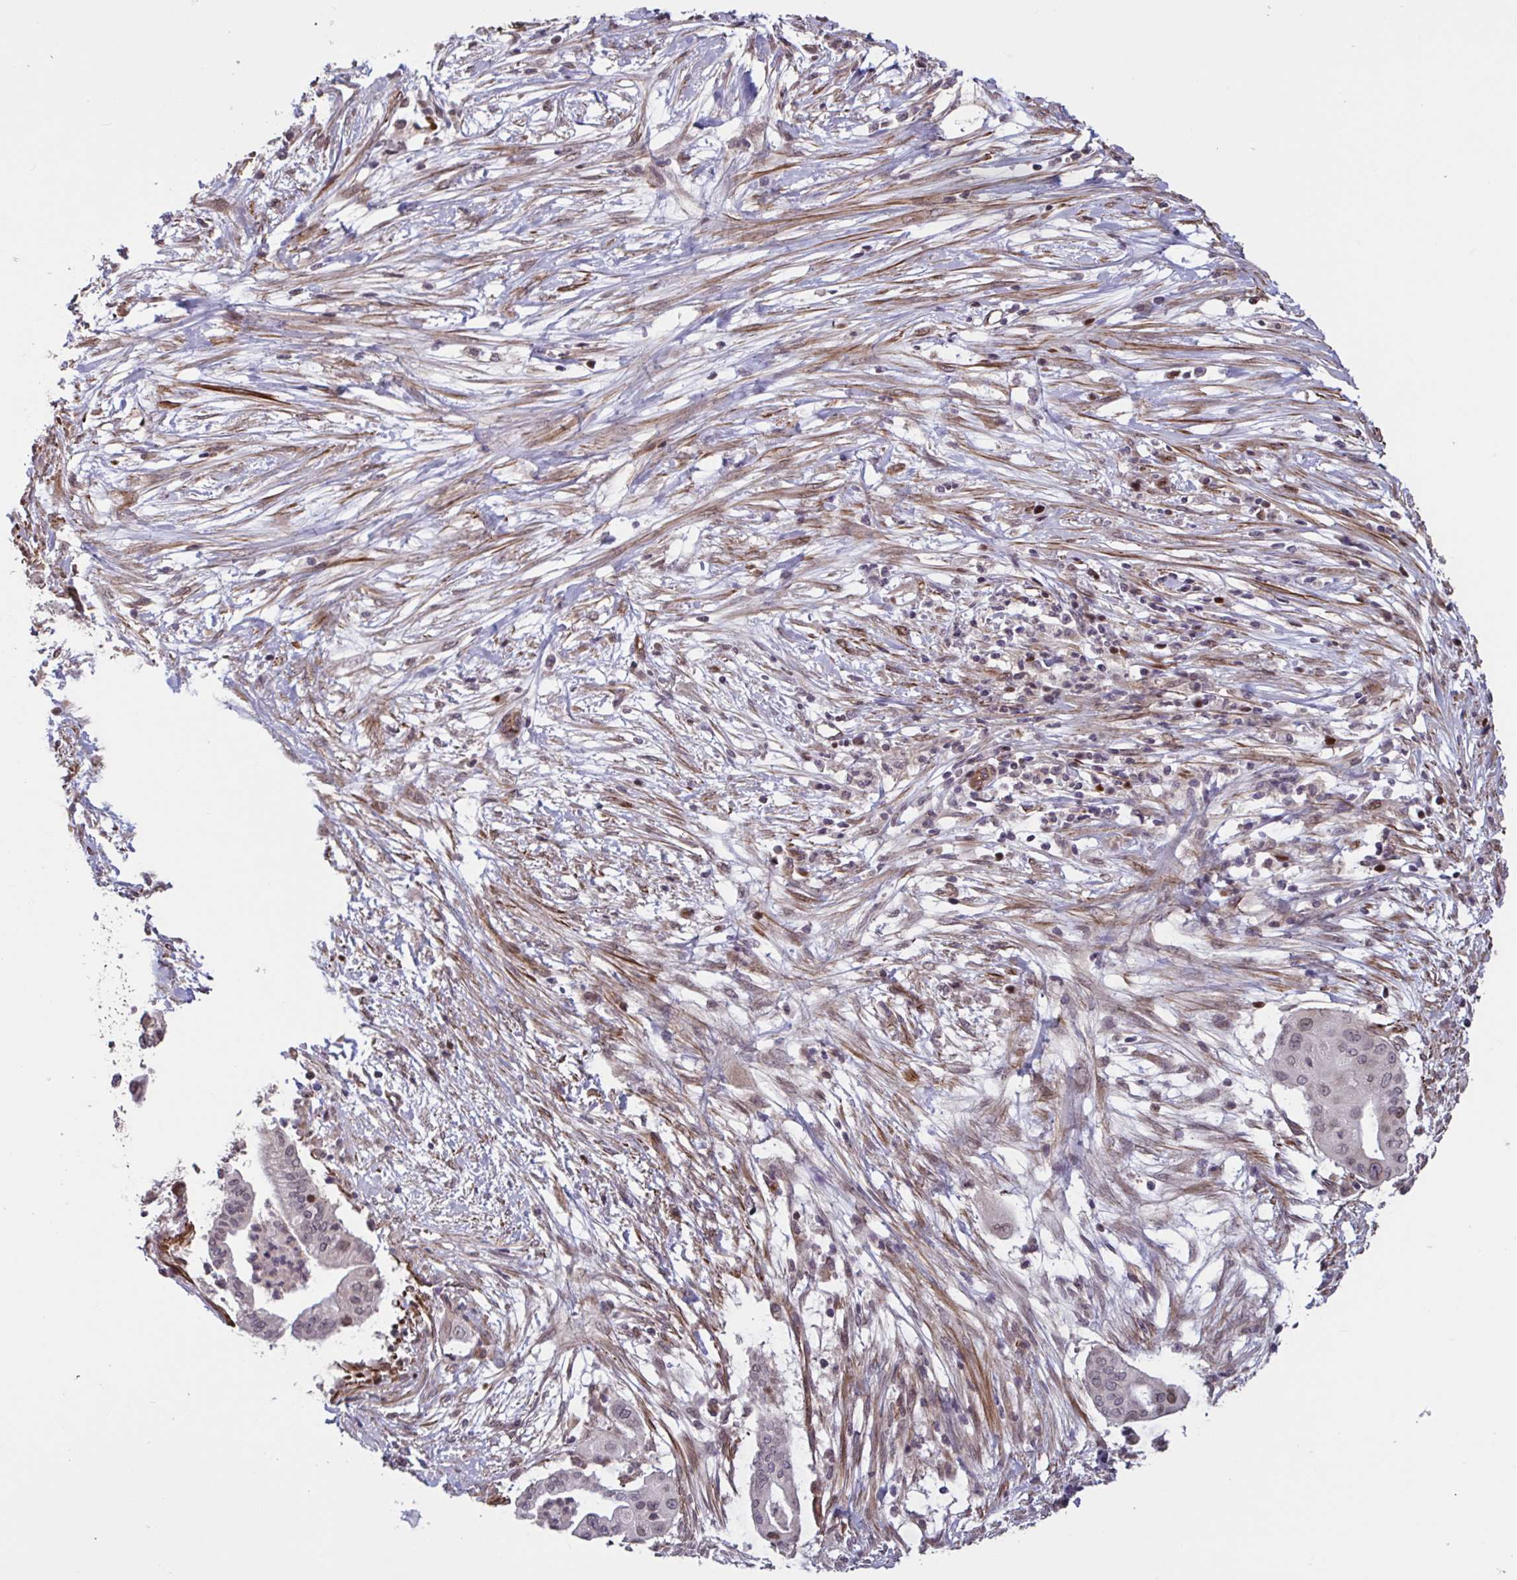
{"staining": {"intensity": "moderate", "quantity": "<25%", "location": "nuclear"}, "tissue": "pancreatic cancer", "cell_type": "Tumor cells", "image_type": "cancer", "snomed": [{"axis": "morphology", "description": "Adenocarcinoma, NOS"}, {"axis": "topography", "description": "Pancreas"}], "caption": "A high-resolution micrograph shows IHC staining of pancreatic cancer, which exhibits moderate nuclear positivity in approximately <25% of tumor cells.", "gene": "IPO5", "patient": {"sex": "male", "age": 68}}